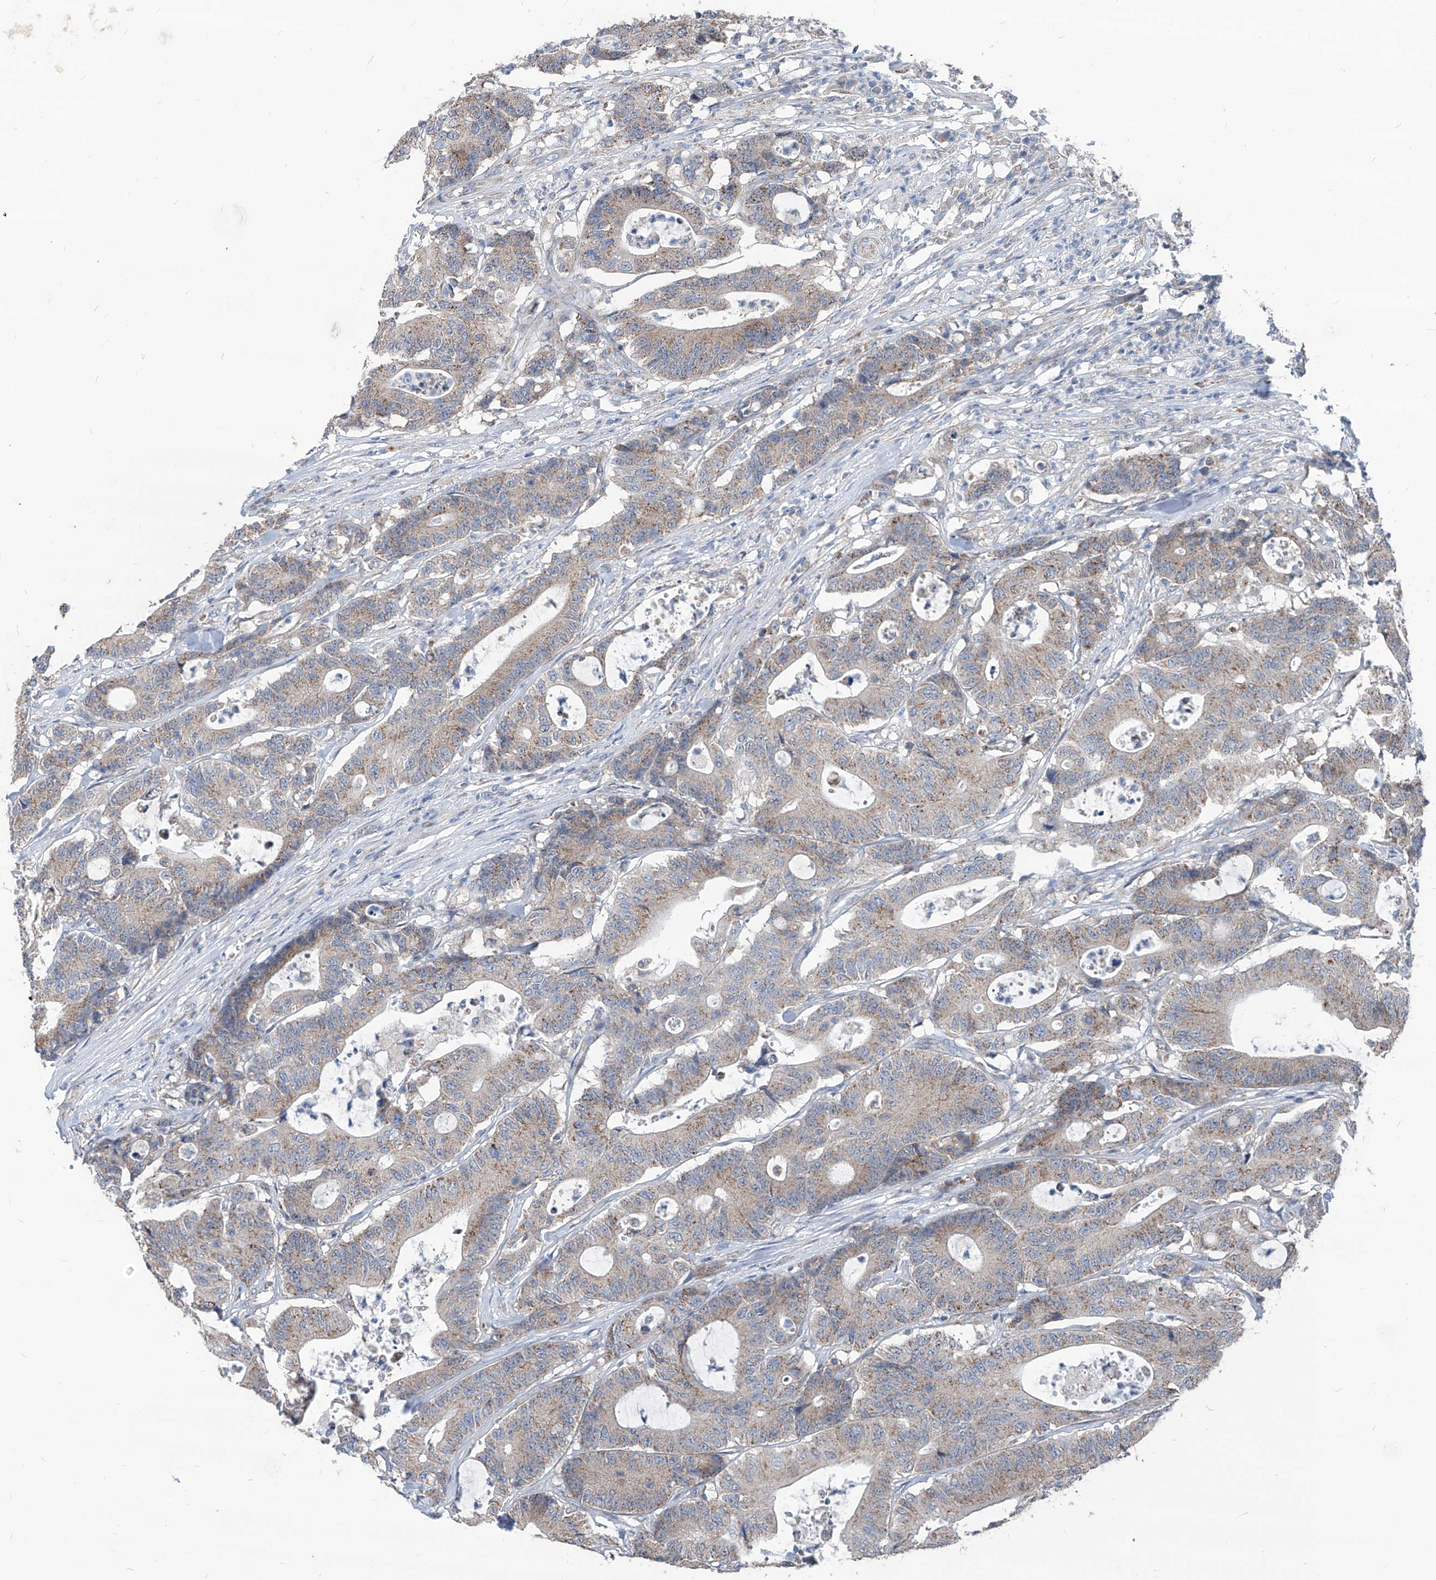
{"staining": {"intensity": "weak", "quantity": ">75%", "location": "cytoplasmic/membranous"}, "tissue": "colorectal cancer", "cell_type": "Tumor cells", "image_type": "cancer", "snomed": [{"axis": "morphology", "description": "Adenocarcinoma, NOS"}, {"axis": "topography", "description": "Colon"}], "caption": "A histopathology image showing weak cytoplasmic/membranous expression in about >75% of tumor cells in colorectal adenocarcinoma, as visualized by brown immunohistochemical staining.", "gene": "AGPS", "patient": {"sex": "female", "age": 84}}